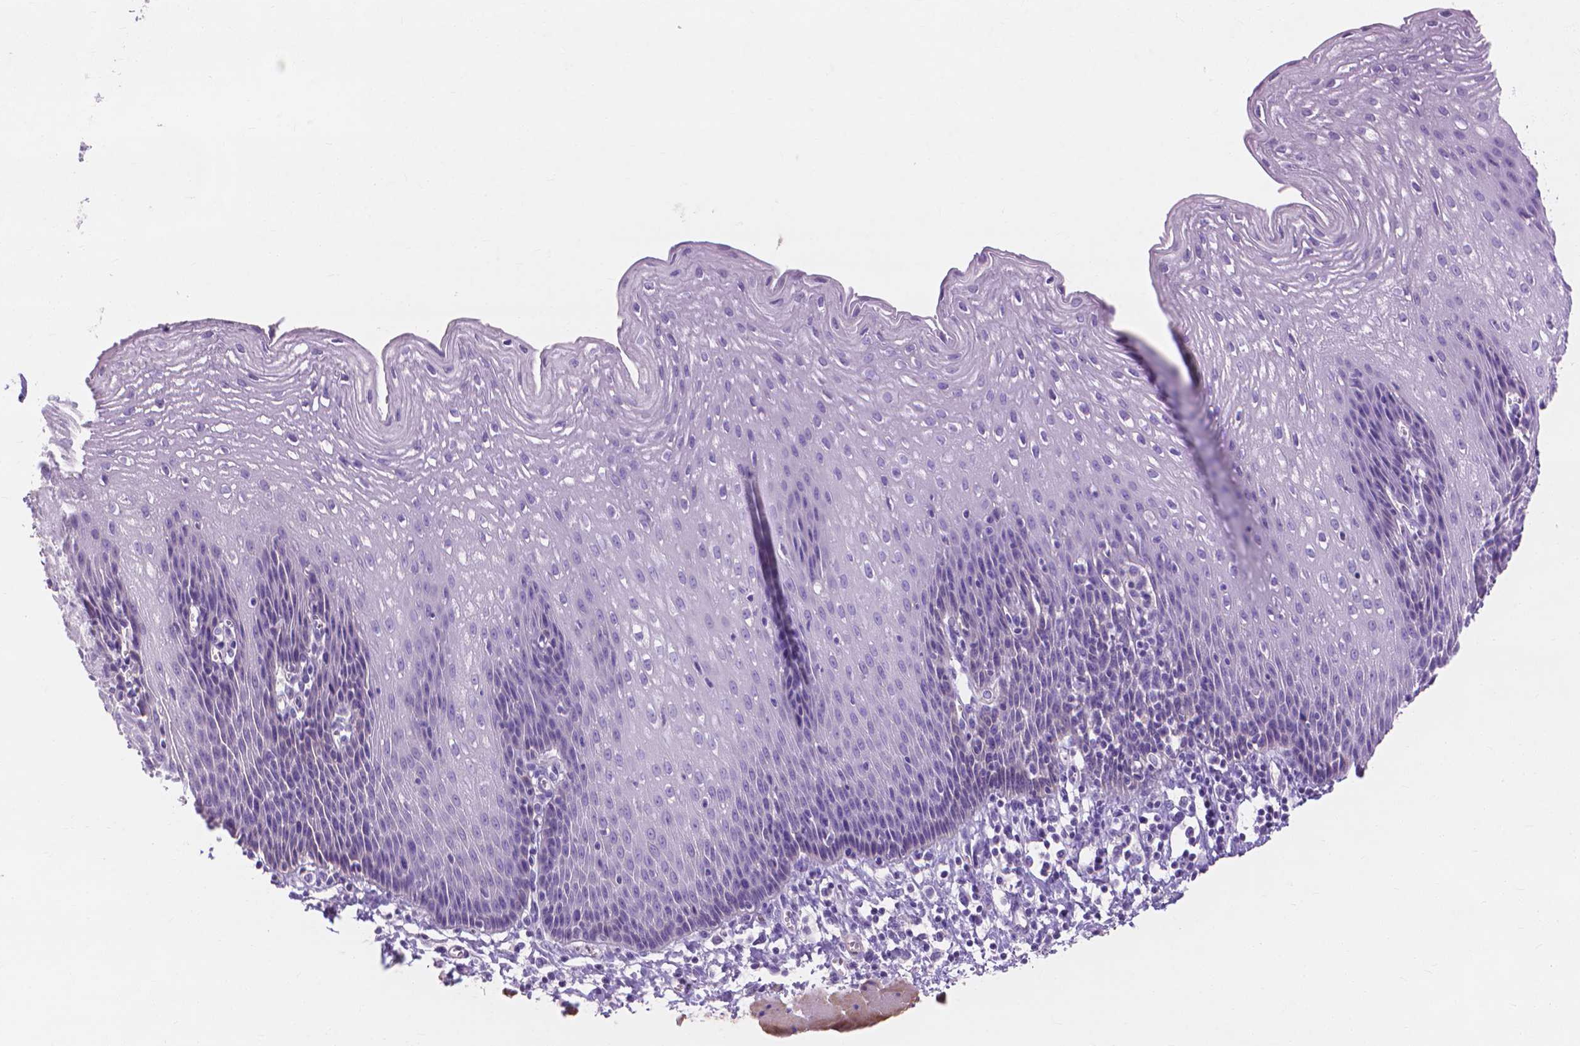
{"staining": {"intensity": "negative", "quantity": "none", "location": "none"}, "tissue": "esophagus", "cell_type": "Squamous epithelial cells", "image_type": "normal", "snomed": [{"axis": "morphology", "description": "Normal tissue, NOS"}, {"axis": "topography", "description": "Esophagus"}], "caption": "Immunohistochemical staining of benign human esophagus demonstrates no significant staining in squamous epithelial cells. (DAB immunohistochemistry visualized using brightfield microscopy, high magnification).", "gene": "MBLAC1", "patient": {"sex": "female", "age": 64}}